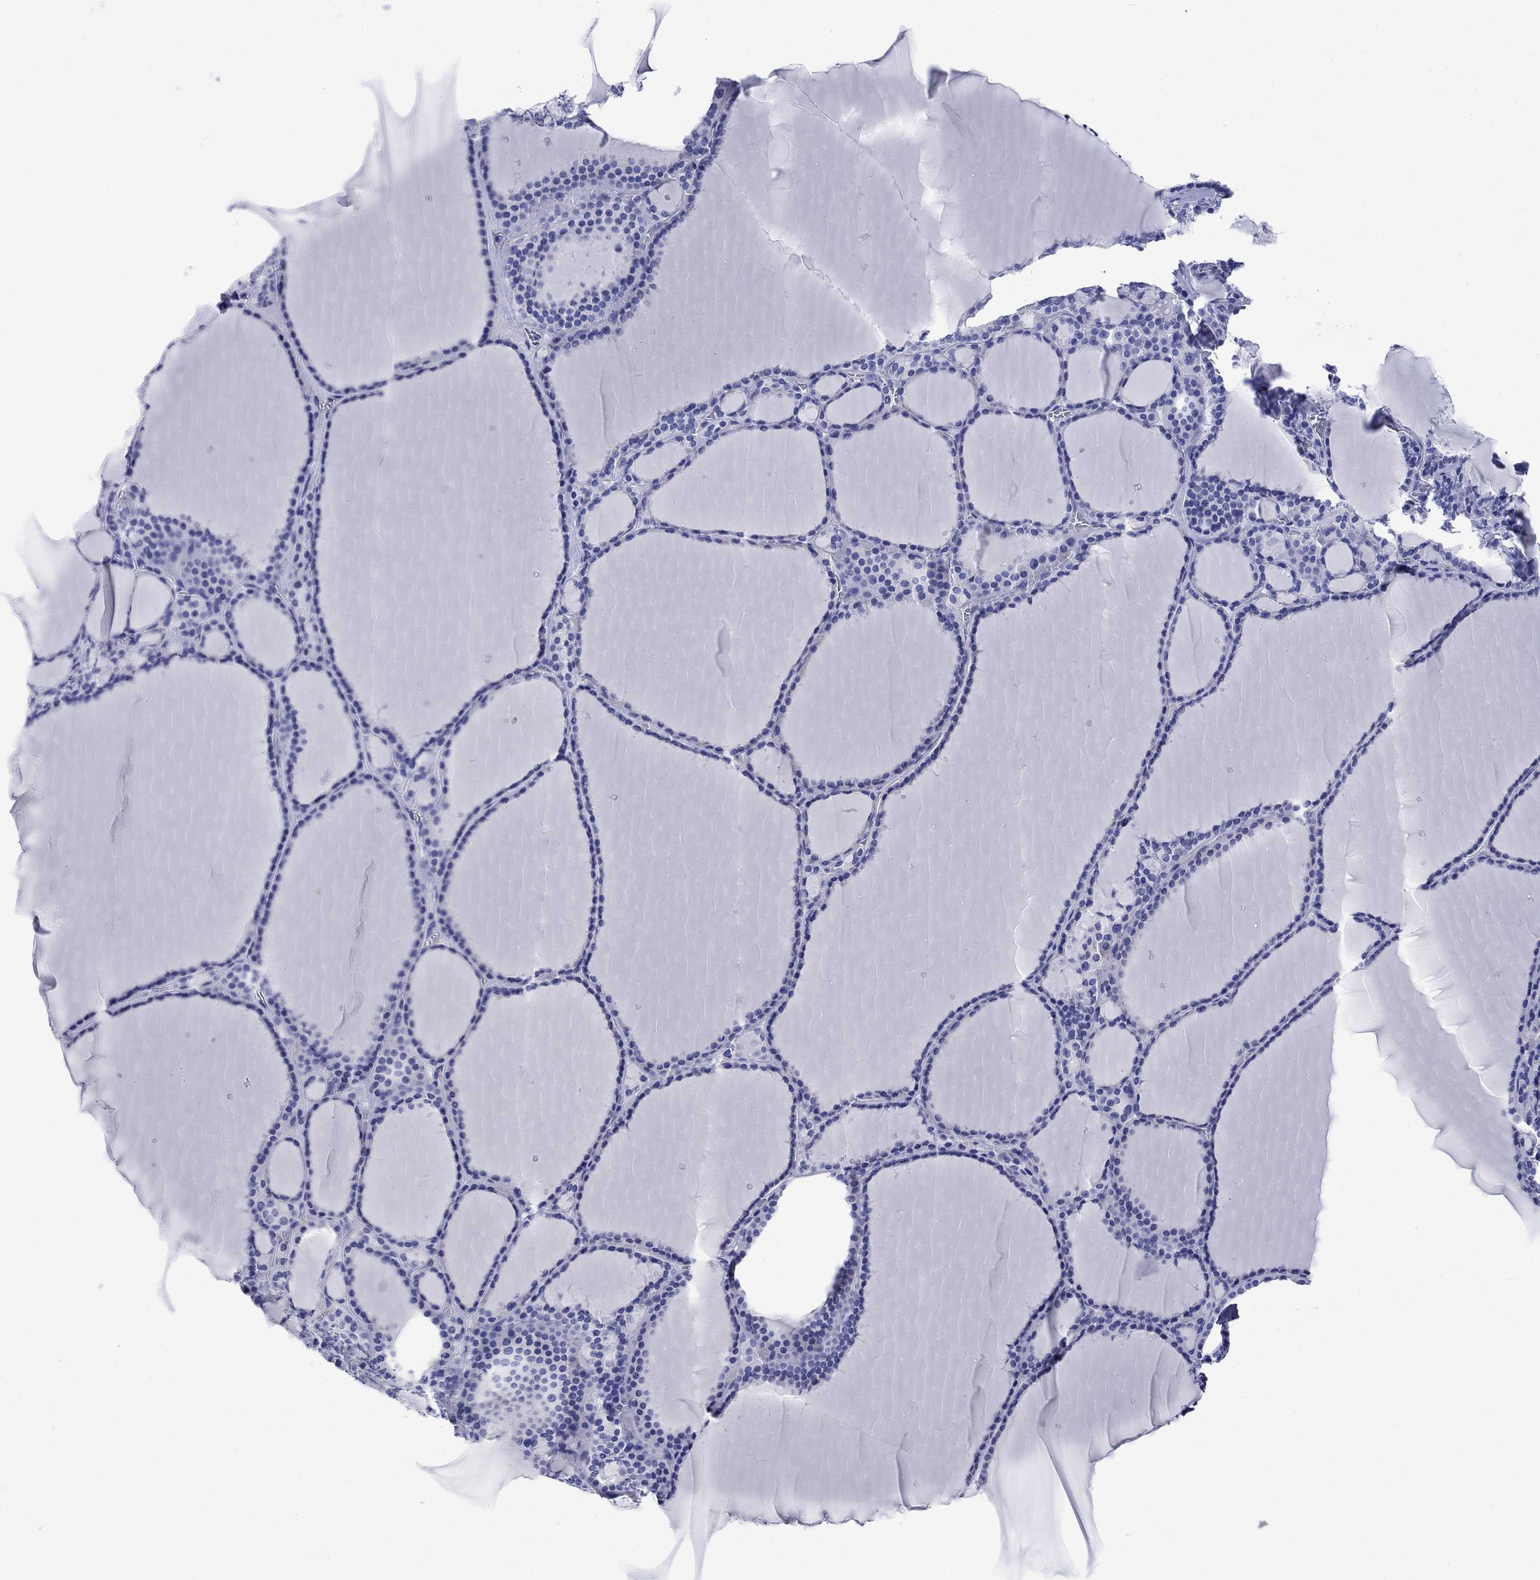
{"staining": {"intensity": "negative", "quantity": "none", "location": "none"}, "tissue": "thyroid gland", "cell_type": "Glandular cells", "image_type": "normal", "snomed": [{"axis": "morphology", "description": "Normal tissue, NOS"}, {"axis": "topography", "description": "Thyroid gland"}], "caption": "The photomicrograph displays no staining of glandular cells in normal thyroid gland. (Immunohistochemistry, brightfield microscopy, high magnification).", "gene": "SLC1A2", "patient": {"sex": "male", "age": 63}}